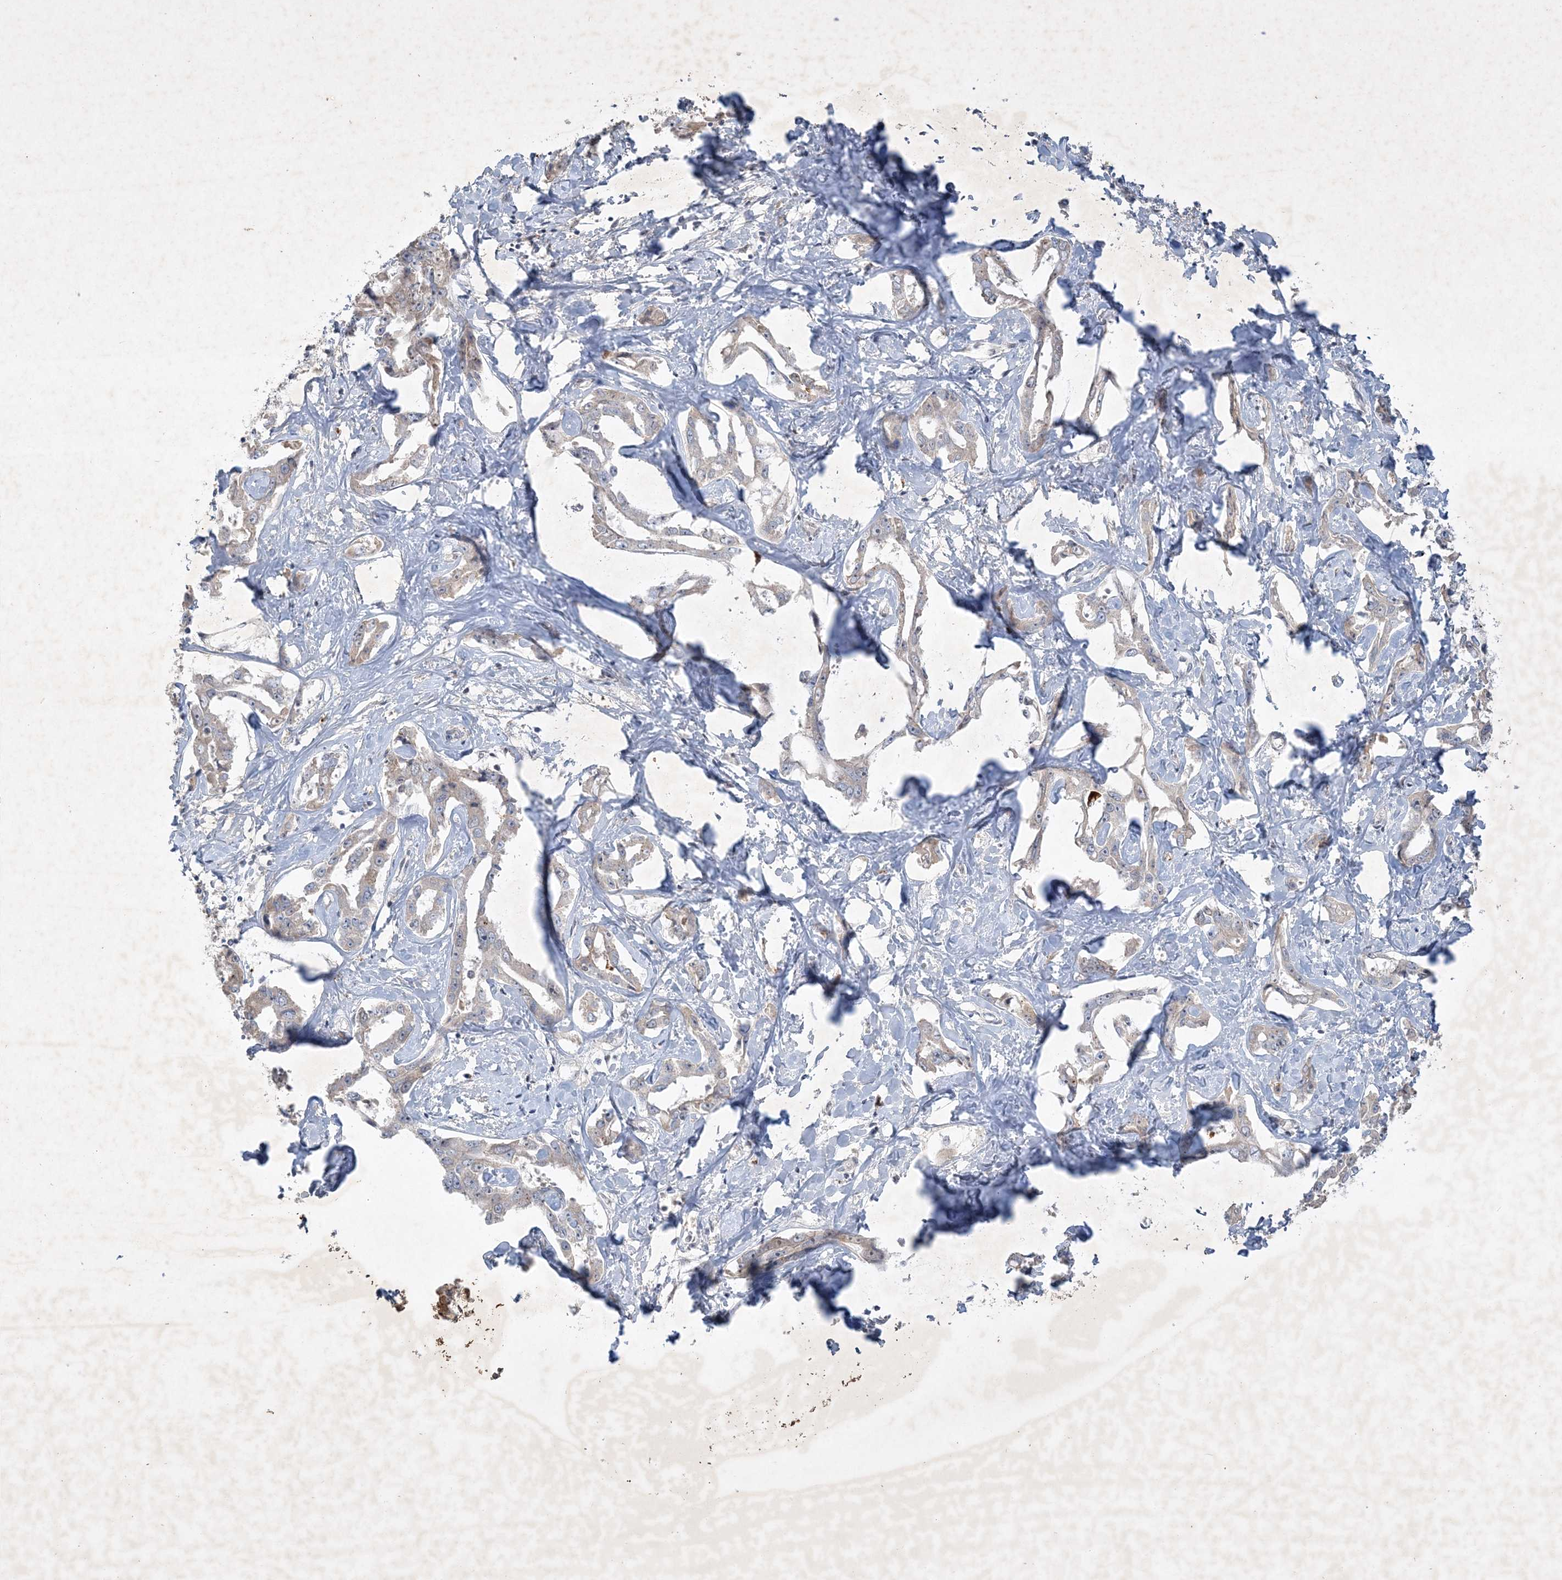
{"staining": {"intensity": "negative", "quantity": "none", "location": "none"}, "tissue": "liver cancer", "cell_type": "Tumor cells", "image_type": "cancer", "snomed": [{"axis": "morphology", "description": "Cholangiocarcinoma"}, {"axis": "topography", "description": "Liver"}], "caption": "A micrograph of human liver cancer is negative for staining in tumor cells. (Brightfield microscopy of DAB (3,3'-diaminobenzidine) IHC at high magnification).", "gene": "THG1L", "patient": {"sex": "male", "age": 59}}